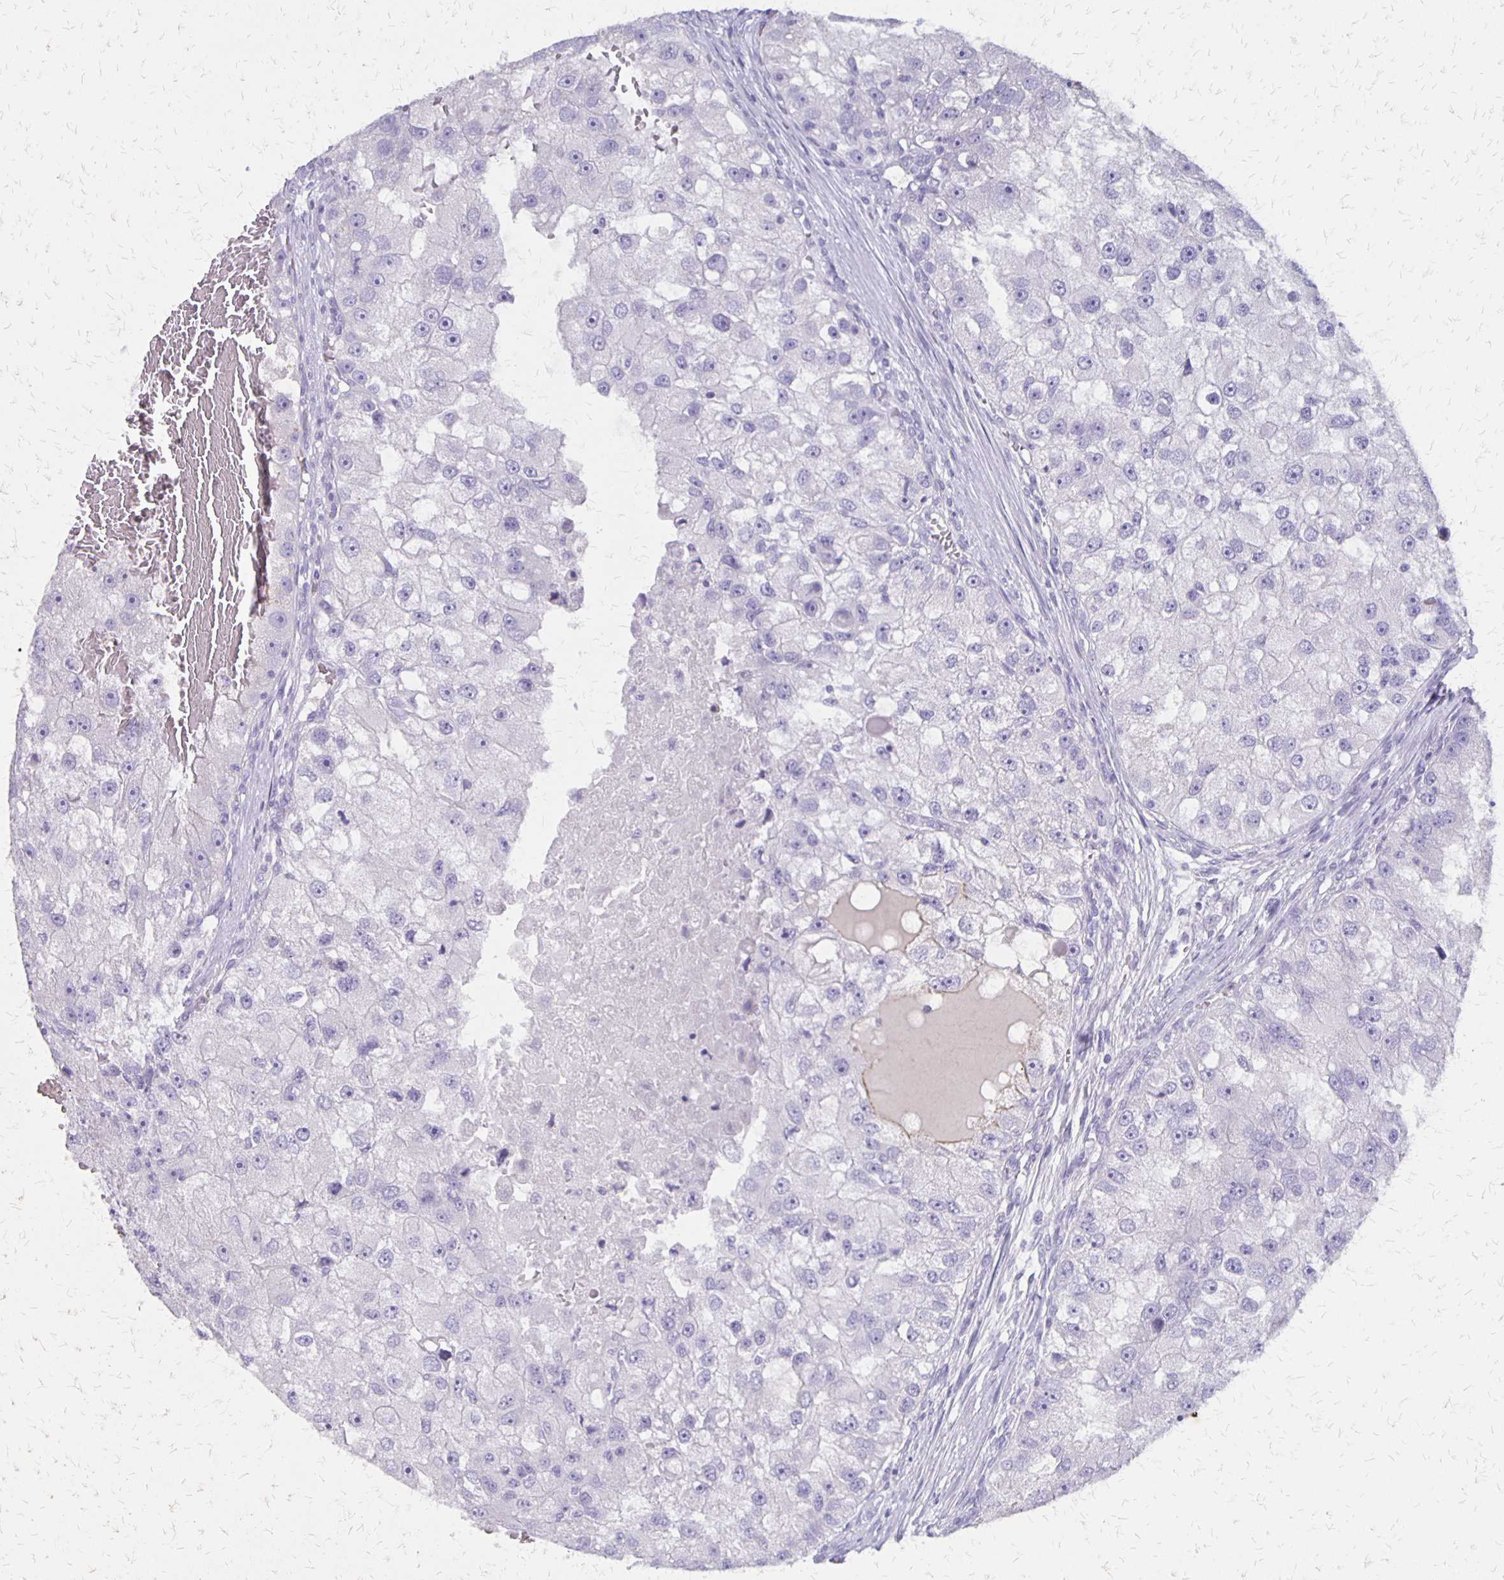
{"staining": {"intensity": "negative", "quantity": "none", "location": "none"}, "tissue": "renal cancer", "cell_type": "Tumor cells", "image_type": "cancer", "snomed": [{"axis": "morphology", "description": "Adenocarcinoma, NOS"}, {"axis": "topography", "description": "Kidney"}], "caption": "This is a image of IHC staining of renal cancer (adenocarcinoma), which shows no staining in tumor cells.", "gene": "SEPTIN5", "patient": {"sex": "male", "age": 63}}